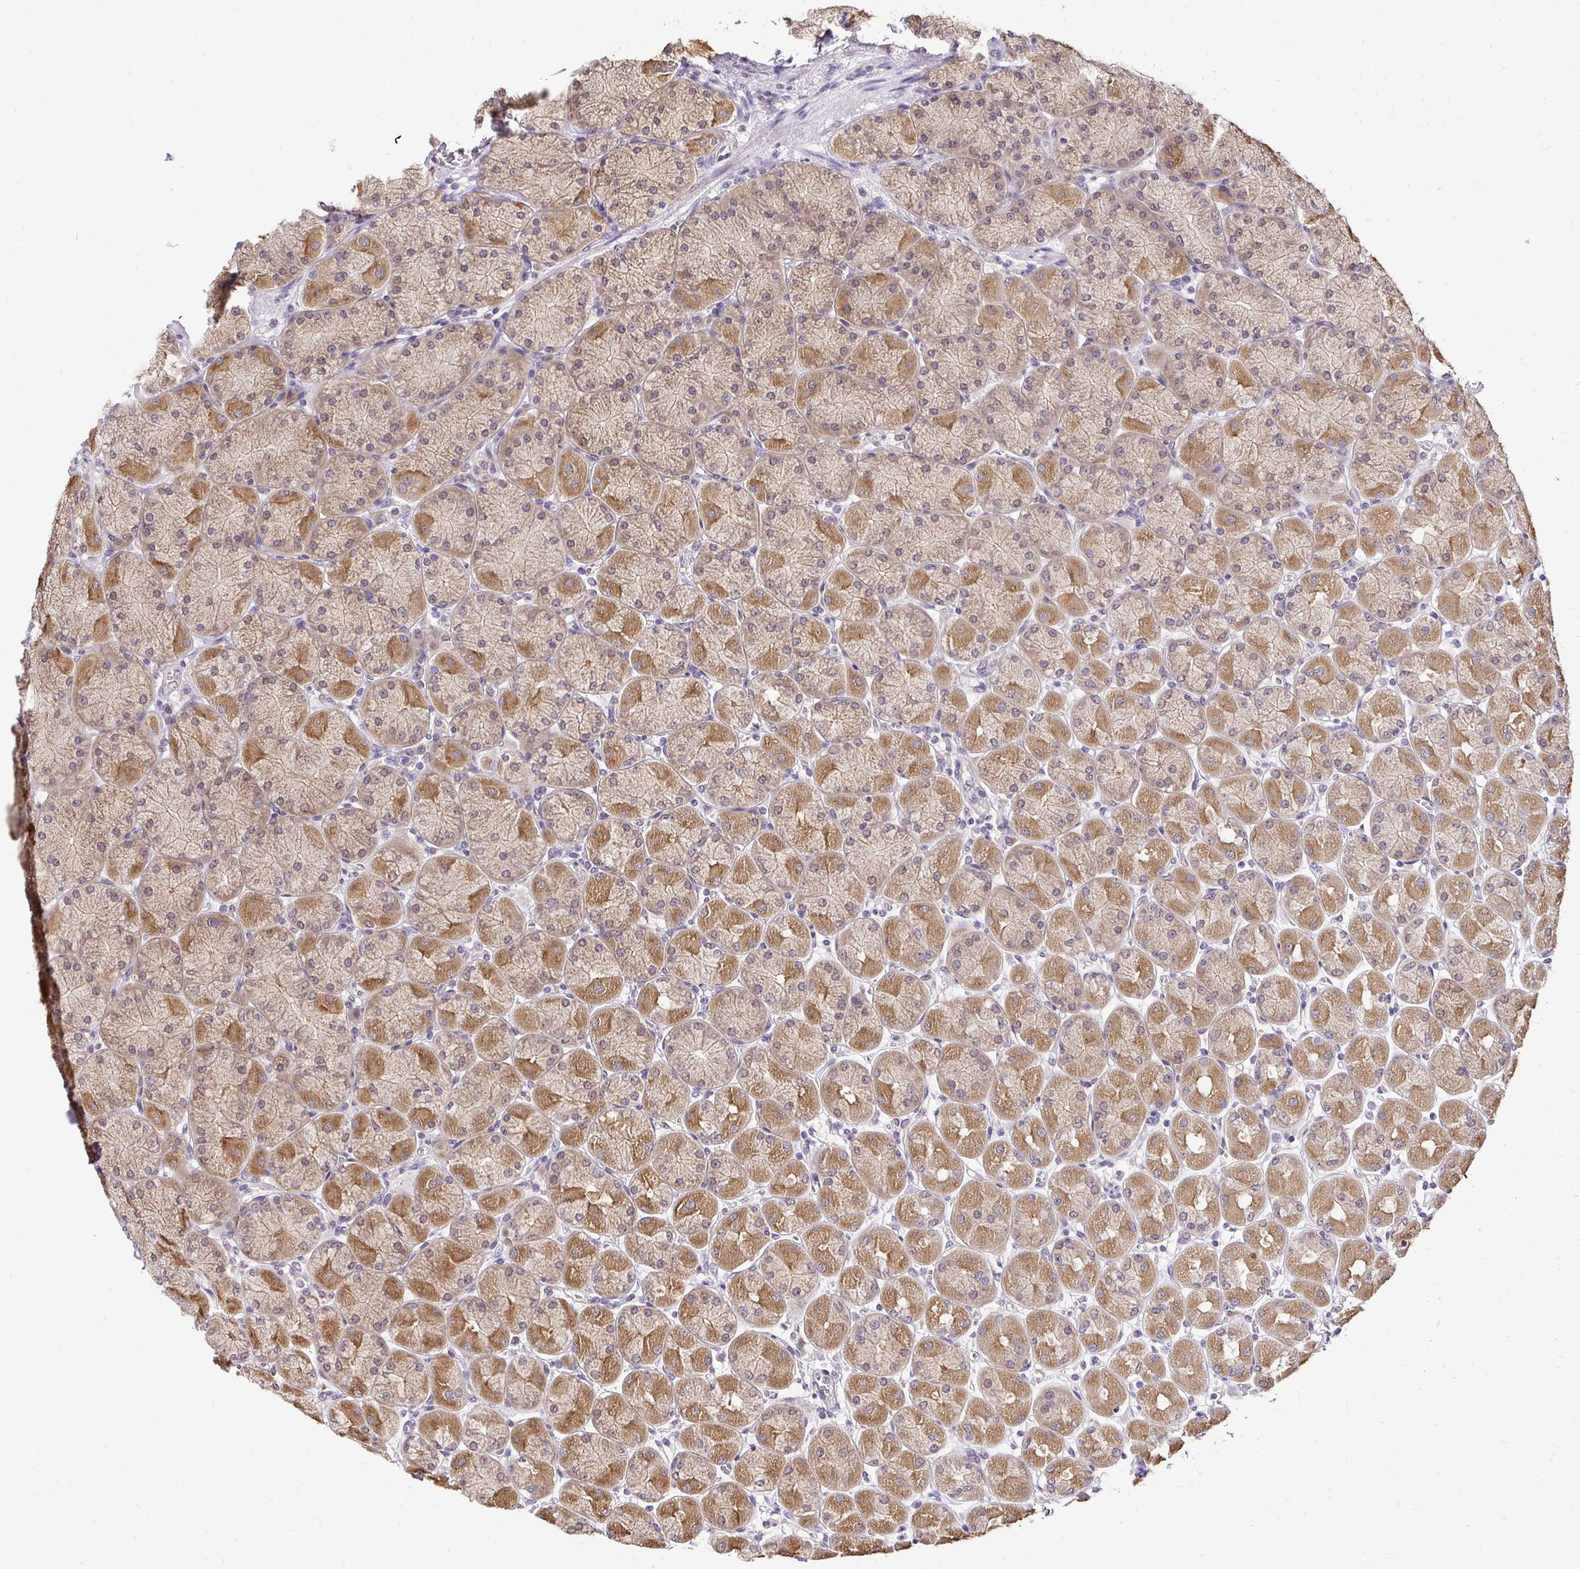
{"staining": {"intensity": "moderate", "quantity": "25%-75%", "location": "cytoplasmic/membranous,nuclear"}, "tissue": "stomach", "cell_type": "Glandular cells", "image_type": "normal", "snomed": [{"axis": "morphology", "description": "Normal tissue, NOS"}, {"axis": "topography", "description": "Stomach, upper"}], "caption": "DAB immunohistochemical staining of benign stomach exhibits moderate cytoplasmic/membranous,nuclear protein staining in approximately 25%-75% of glandular cells.", "gene": "RHEBL1", "patient": {"sex": "female", "age": 56}}